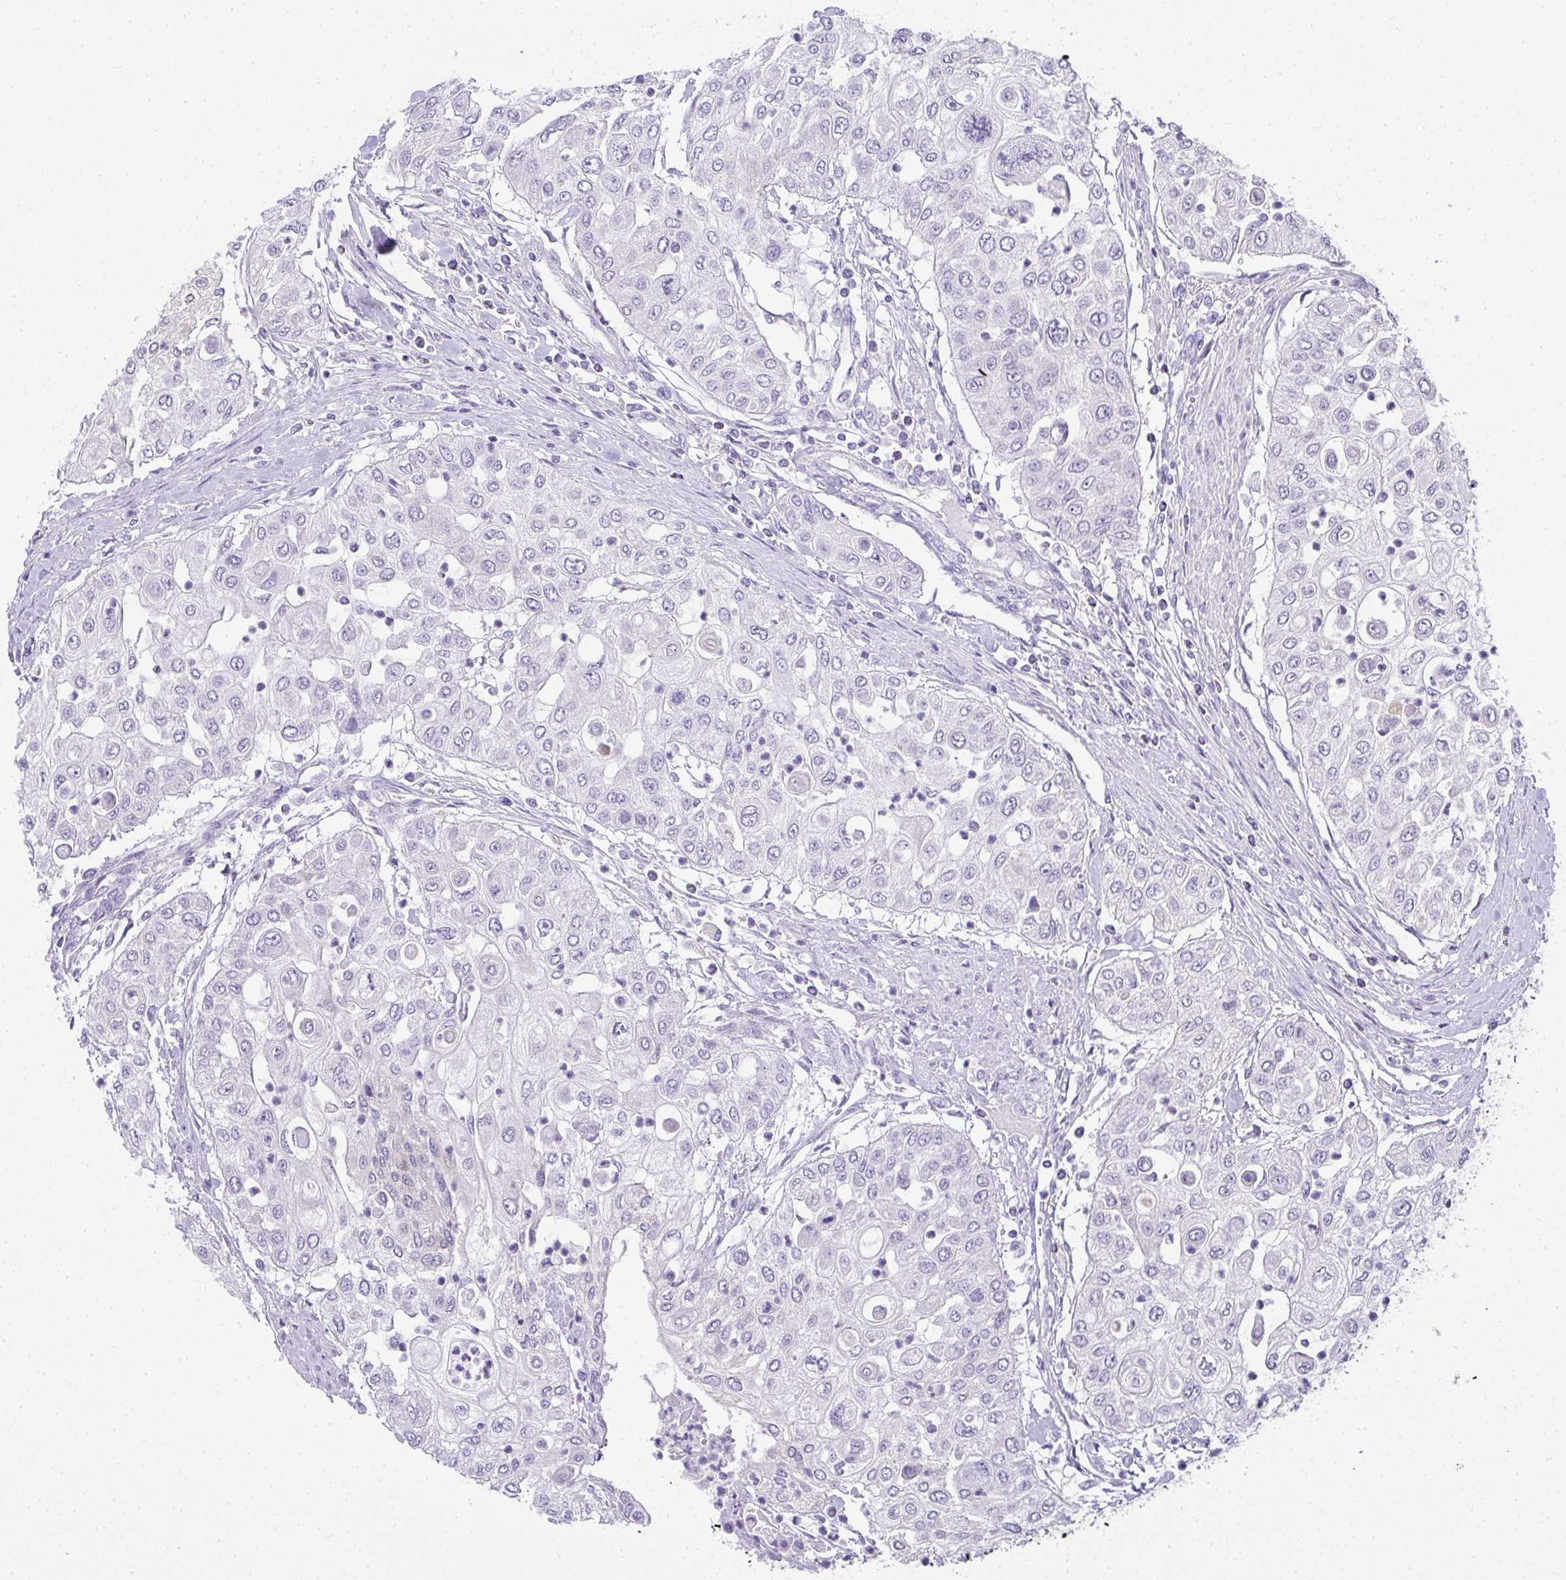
{"staining": {"intensity": "negative", "quantity": "none", "location": "none"}, "tissue": "urothelial cancer", "cell_type": "Tumor cells", "image_type": "cancer", "snomed": [{"axis": "morphology", "description": "Urothelial carcinoma, High grade"}, {"axis": "topography", "description": "Urinary bladder"}], "caption": "DAB immunohistochemical staining of human high-grade urothelial carcinoma demonstrates no significant expression in tumor cells.", "gene": "GSDMB", "patient": {"sex": "female", "age": 79}}